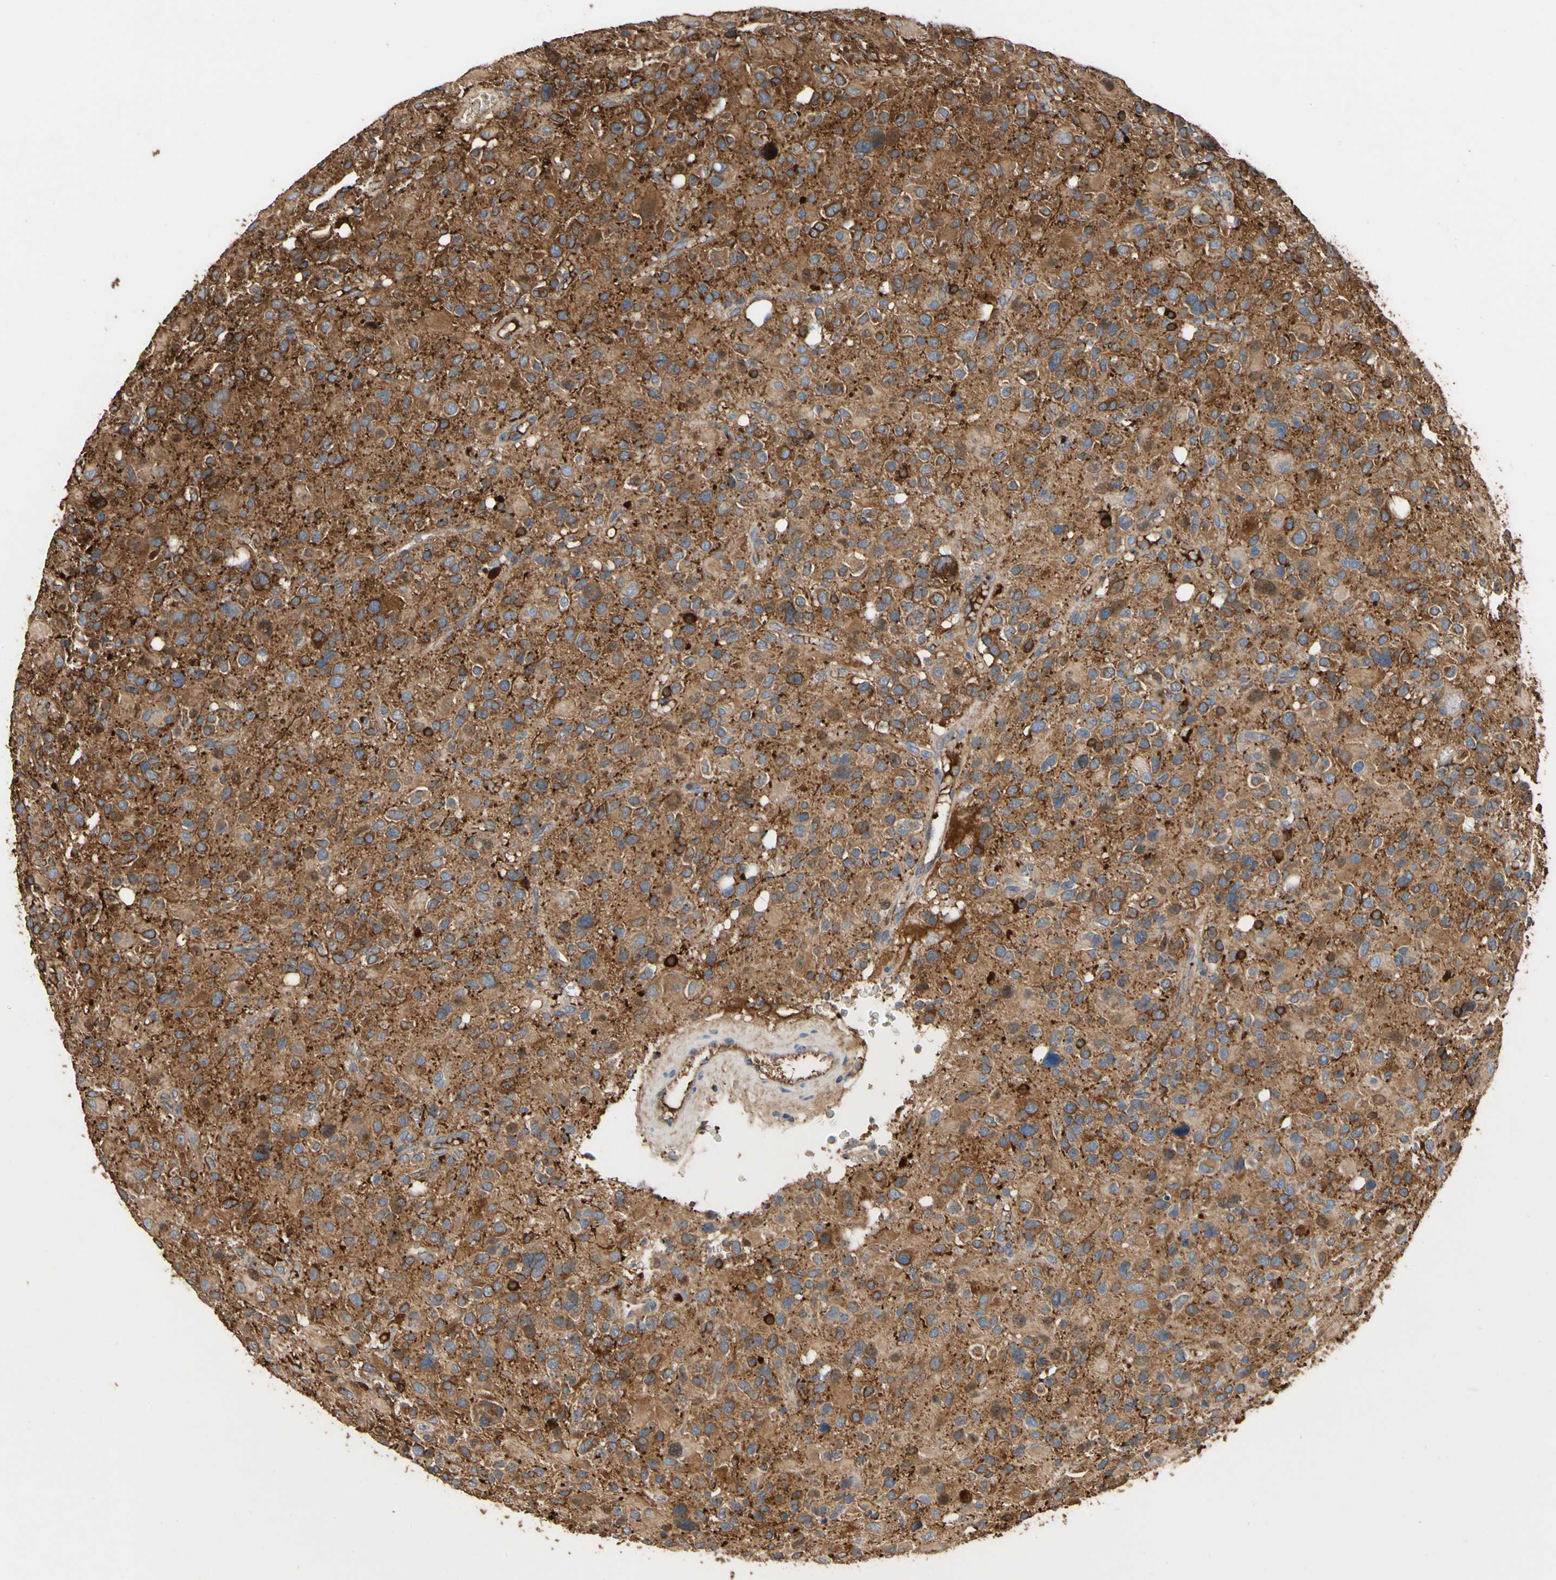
{"staining": {"intensity": "weak", "quantity": ">75%", "location": "cytoplasmic/membranous"}, "tissue": "glioma", "cell_type": "Tumor cells", "image_type": "cancer", "snomed": [{"axis": "morphology", "description": "Glioma, malignant, High grade"}, {"axis": "topography", "description": "Brain"}], "caption": "Malignant high-grade glioma tissue demonstrates weak cytoplasmic/membranous staining in about >75% of tumor cells, visualized by immunohistochemistry. The staining is performed using DAB brown chromogen to label protein expression. The nuclei are counter-stained blue using hematoxylin.", "gene": "TUBA1A", "patient": {"sex": "male", "age": 48}}